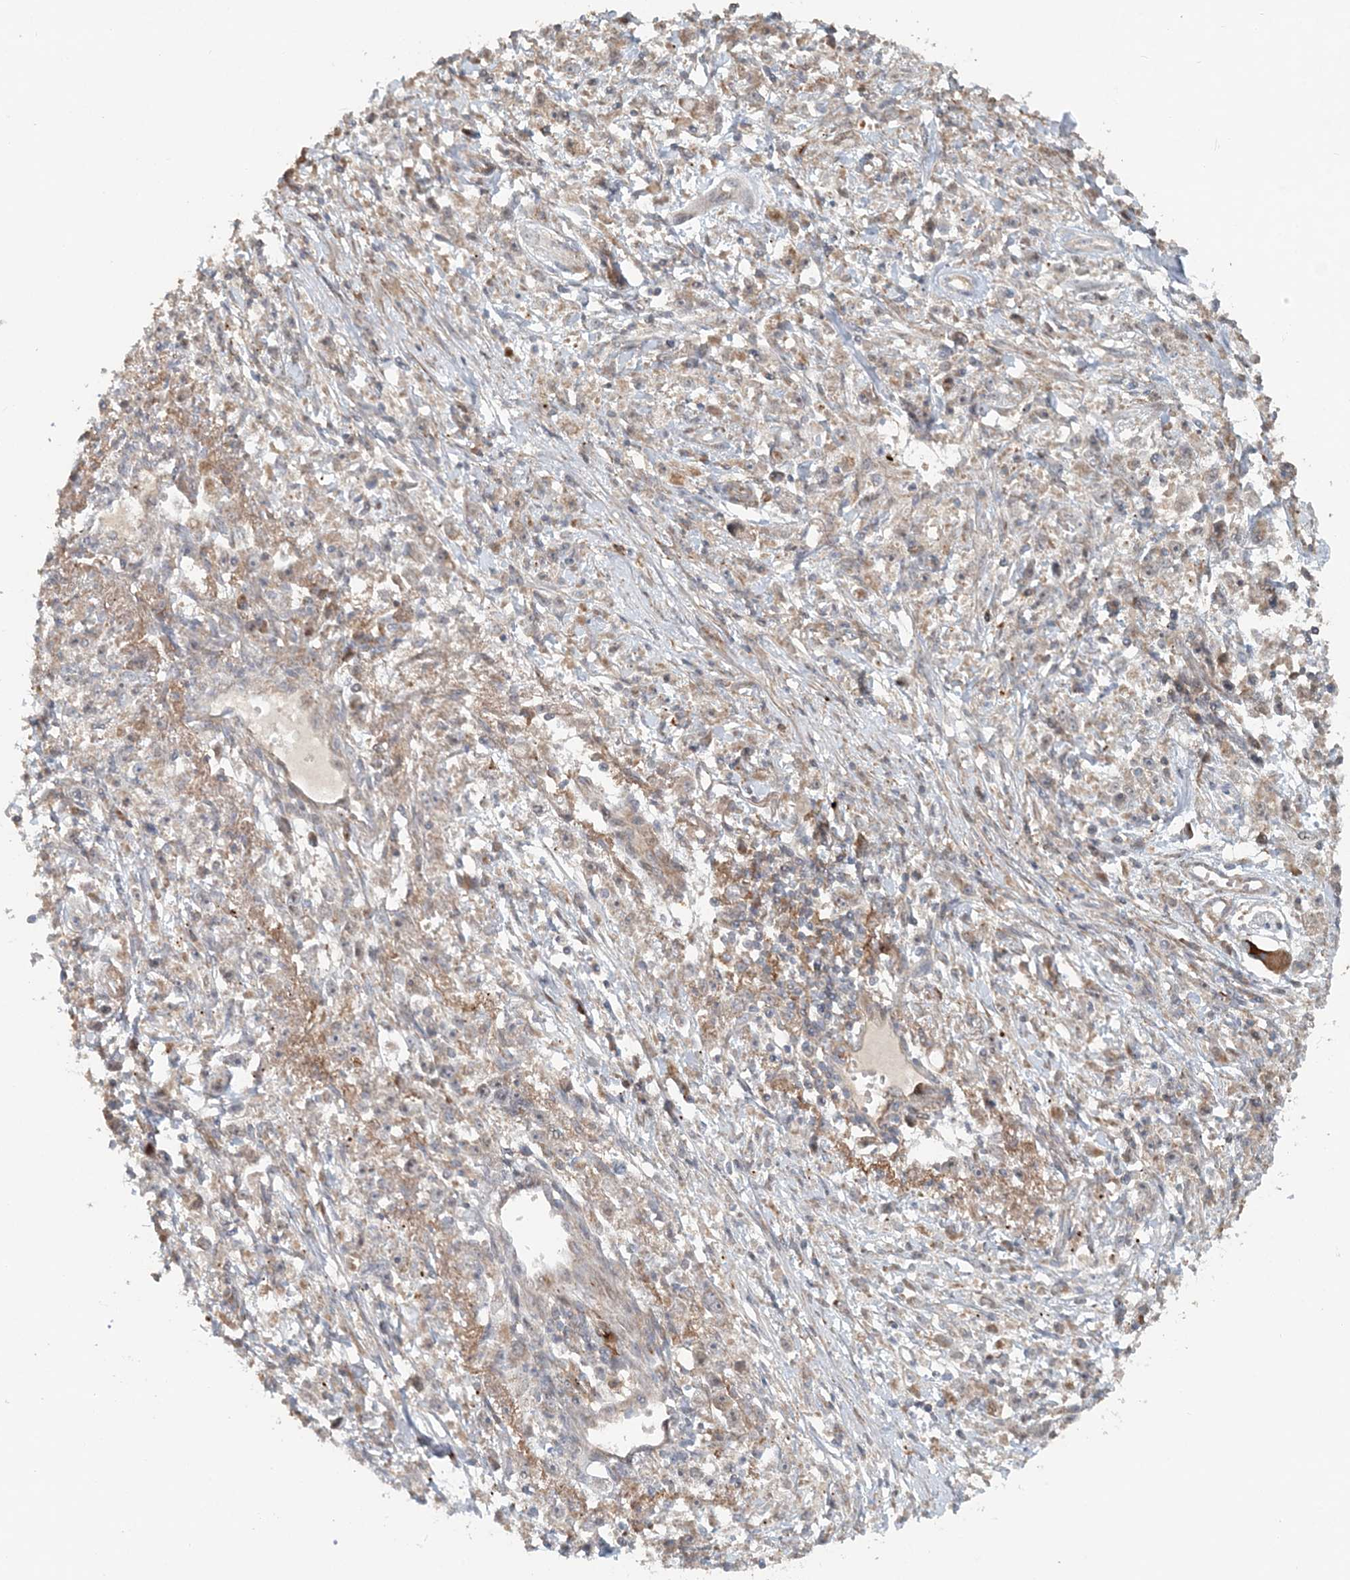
{"staining": {"intensity": "weak", "quantity": "25%-75%", "location": "cytoplasmic/membranous"}, "tissue": "stomach cancer", "cell_type": "Tumor cells", "image_type": "cancer", "snomed": [{"axis": "morphology", "description": "Adenocarcinoma, NOS"}, {"axis": "topography", "description": "Stomach"}], "caption": "Protein staining demonstrates weak cytoplasmic/membranous positivity in about 25%-75% of tumor cells in stomach cancer.", "gene": "MMUT", "patient": {"sex": "female", "age": 59}}